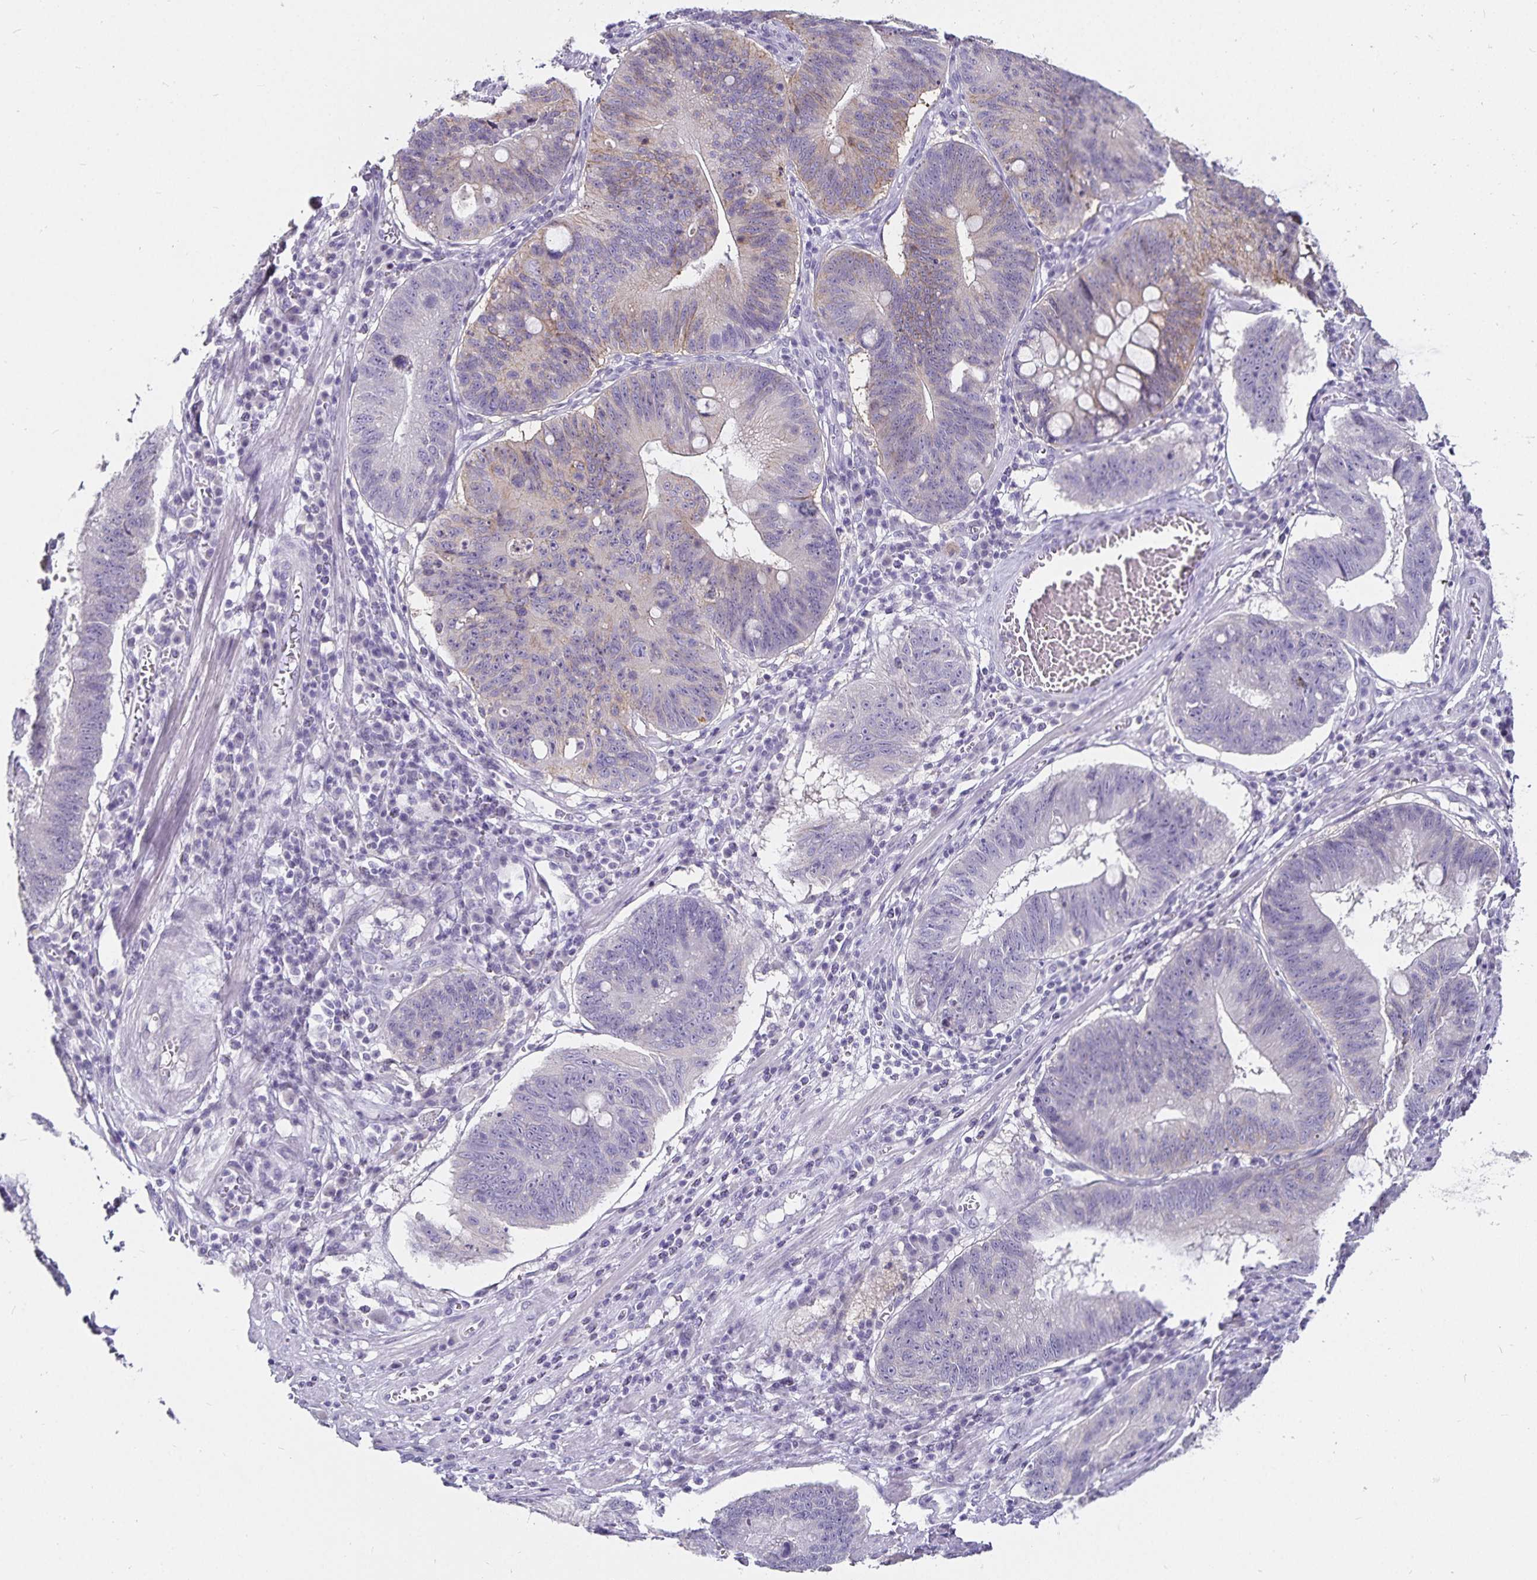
{"staining": {"intensity": "weak", "quantity": "<25%", "location": "cytoplasmic/membranous"}, "tissue": "stomach cancer", "cell_type": "Tumor cells", "image_type": "cancer", "snomed": [{"axis": "morphology", "description": "Adenocarcinoma, NOS"}, {"axis": "topography", "description": "Stomach"}], "caption": "Immunohistochemistry of stomach adenocarcinoma demonstrates no positivity in tumor cells.", "gene": "CA12", "patient": {"sex": "male", "age": 59}}